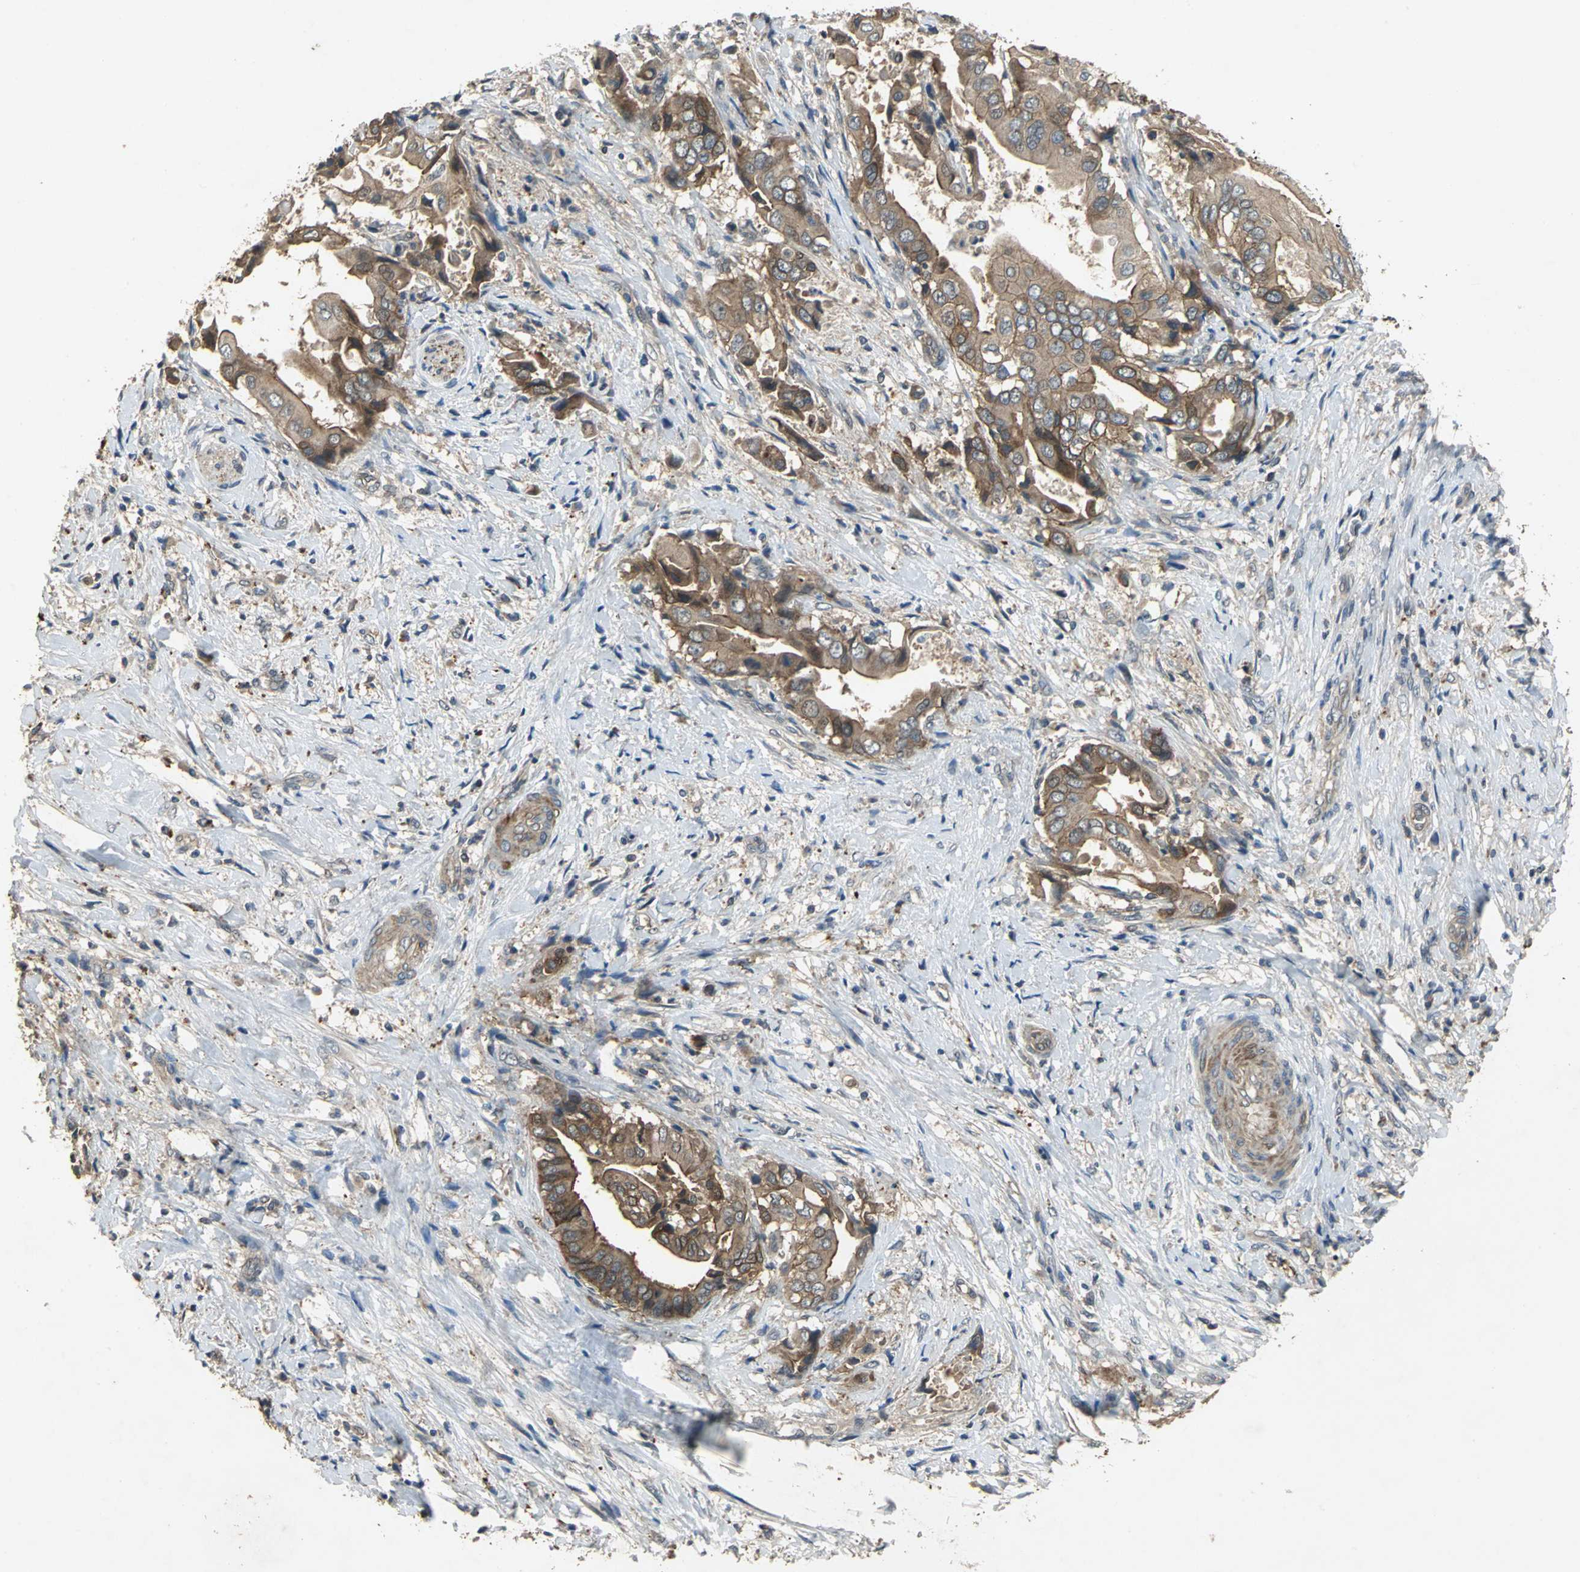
{"staining": {"intensity": "moderate", "quantity": ">75%", "location": "cytoplasmic/membranous"}, "tissue": "liver cancer", "cell_type": "Tumor cells", "image_type": "cancer", "snomed": [{"axis": "morphology", "description": "Cholangiocarcinoma"}, {"axis": "topography", "description": "Liver"}], "caption": "IHC staining of liver cholangiocarcinoma, which exhibits medium levels of moderate cytoplasmic/membranous staining in about >75% of tumor cells indicating moderate cytoplasmic/membranous protein expression. The staining was performed using DAB (3,3'-diaminobenzidine) (brown) for protein detection and nuclei were counterstained in hematoxylin (blue).", "gene": "MET", "patient": {"sex": "male", "age": 58}}